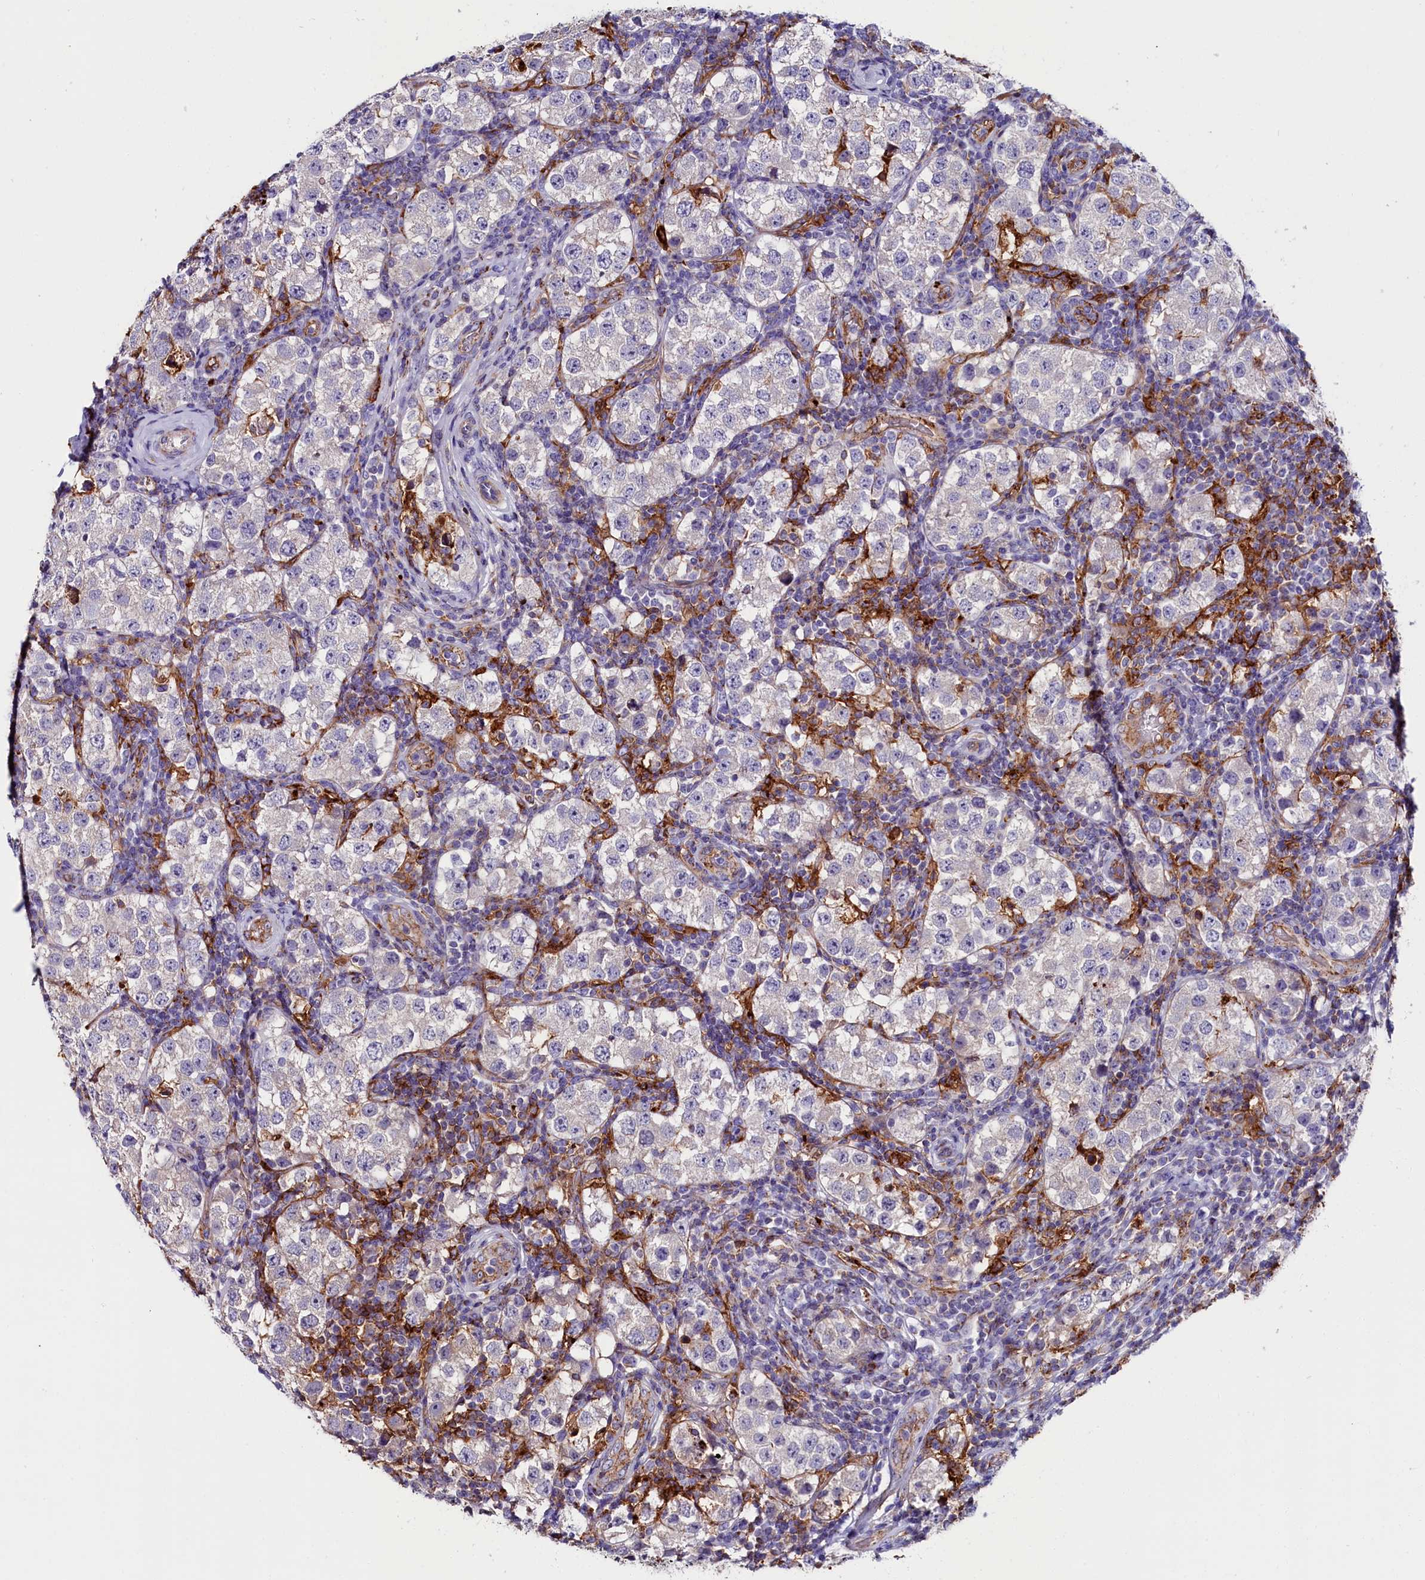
{"staining": {"intensity": "negative", "quantity": "none", "location": "none"}, "tissue": "testis cancer", "cell_type": "Tumor cells", "image_type": "cancer", "snomed": [{"axis": "morphology", "description": "Seminoma, NOS"}, {"axis": "topography", "description": "Testis"}], "caption": "There is no significant positivity in tumor cells of seminoma (testis).", "gene": "IL20RA", "patient": {"sex": "male", "age": 34}}